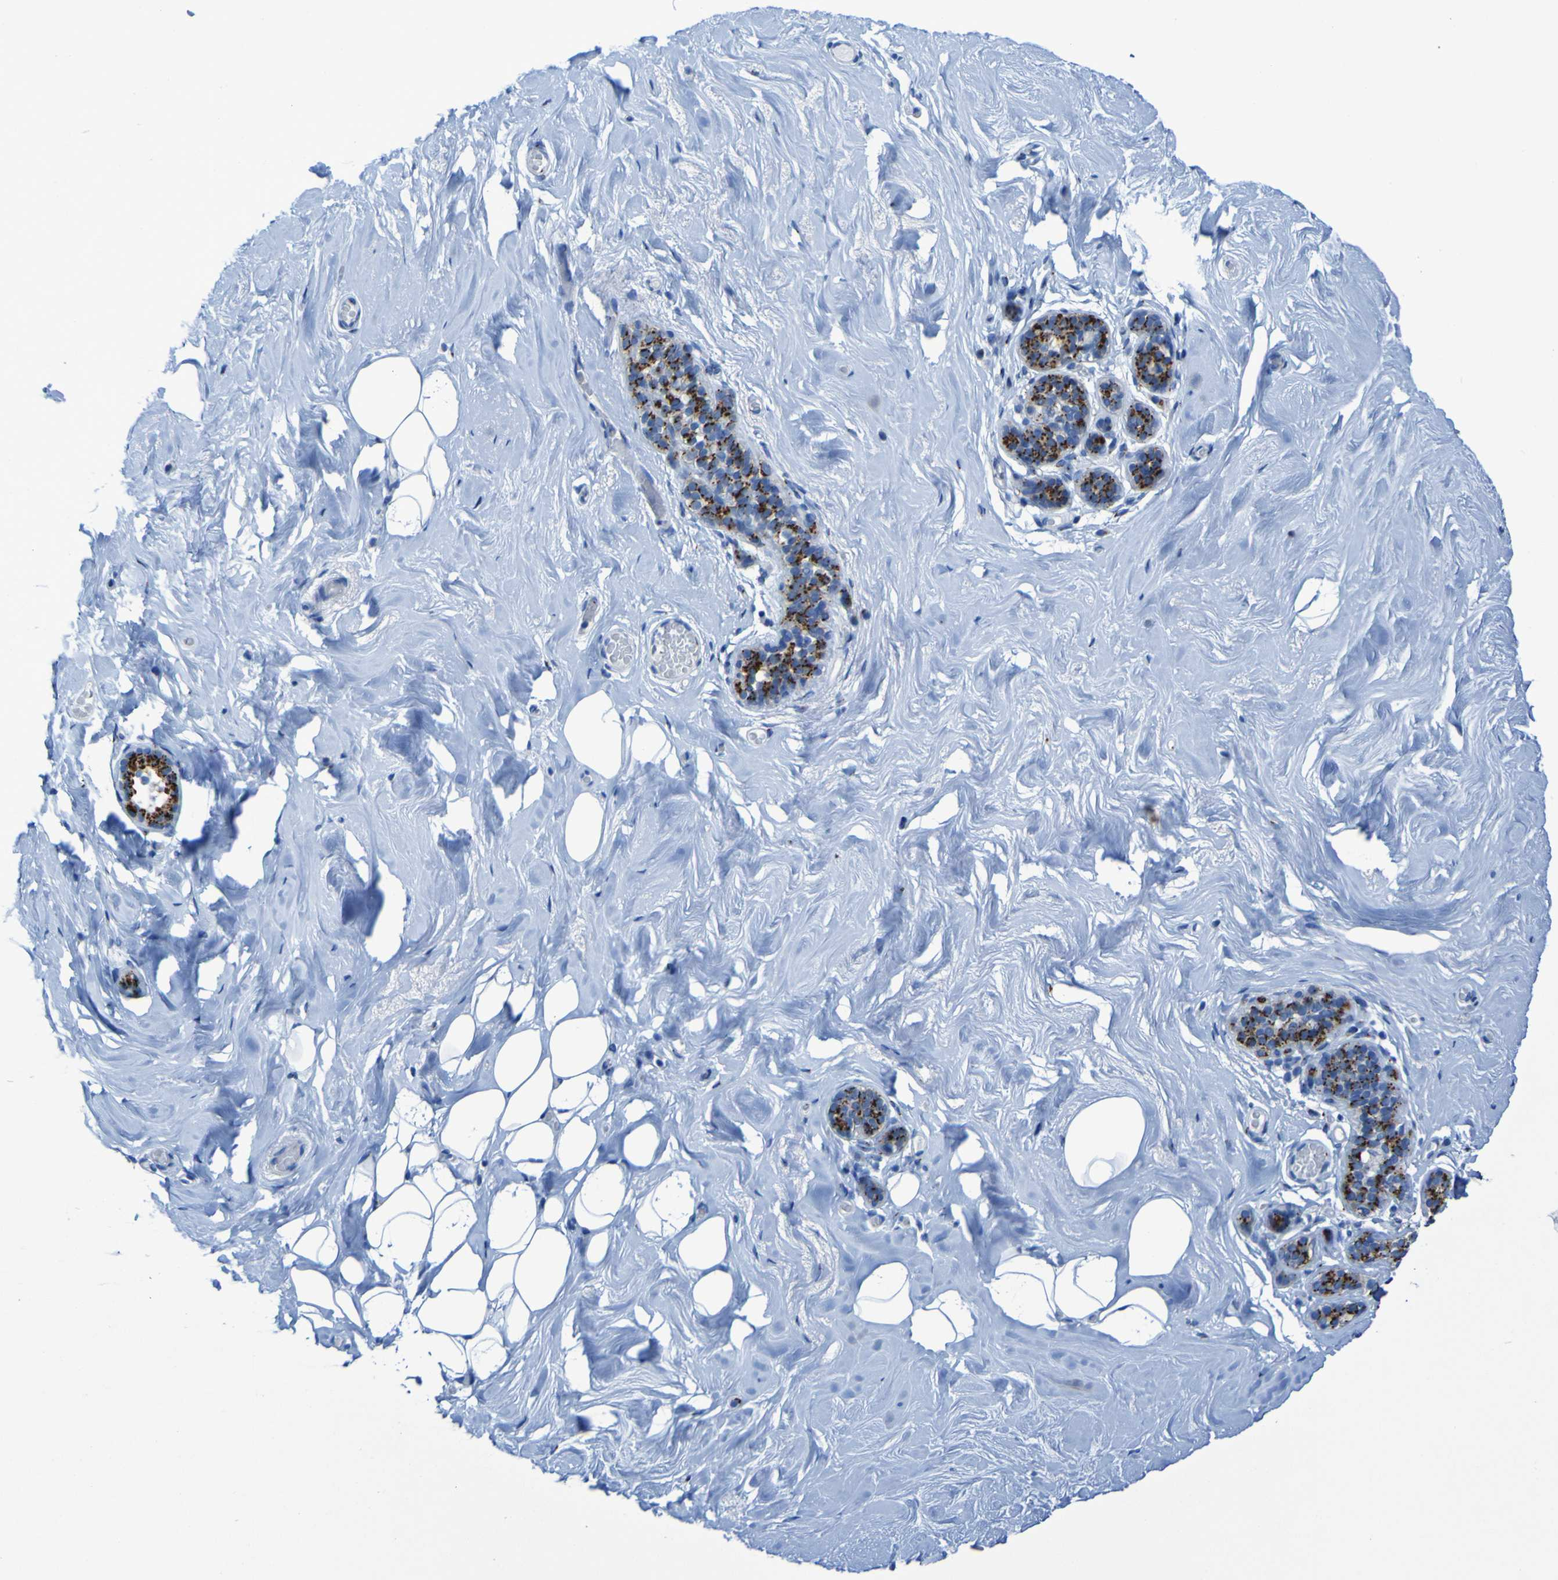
{"staining": {"intensity": "negative", "quantity": "none", "location": "none"}, "tissue": "breast", "cell_type": "Adipocytes", "image_type": "normal", "snomed": [{"axis": "morphology", "description": "Normal tissue, NOS"}, {"axis": "topography", "description": "Breast"}], "caption": "Micrograph shows no protein positivity in adipocytes of normal breast. (DAB IHC visualized using brightfield microscopy, high magnification).", "gene": "GOLM1", "patient": {"sex": "female", "age": 75}}